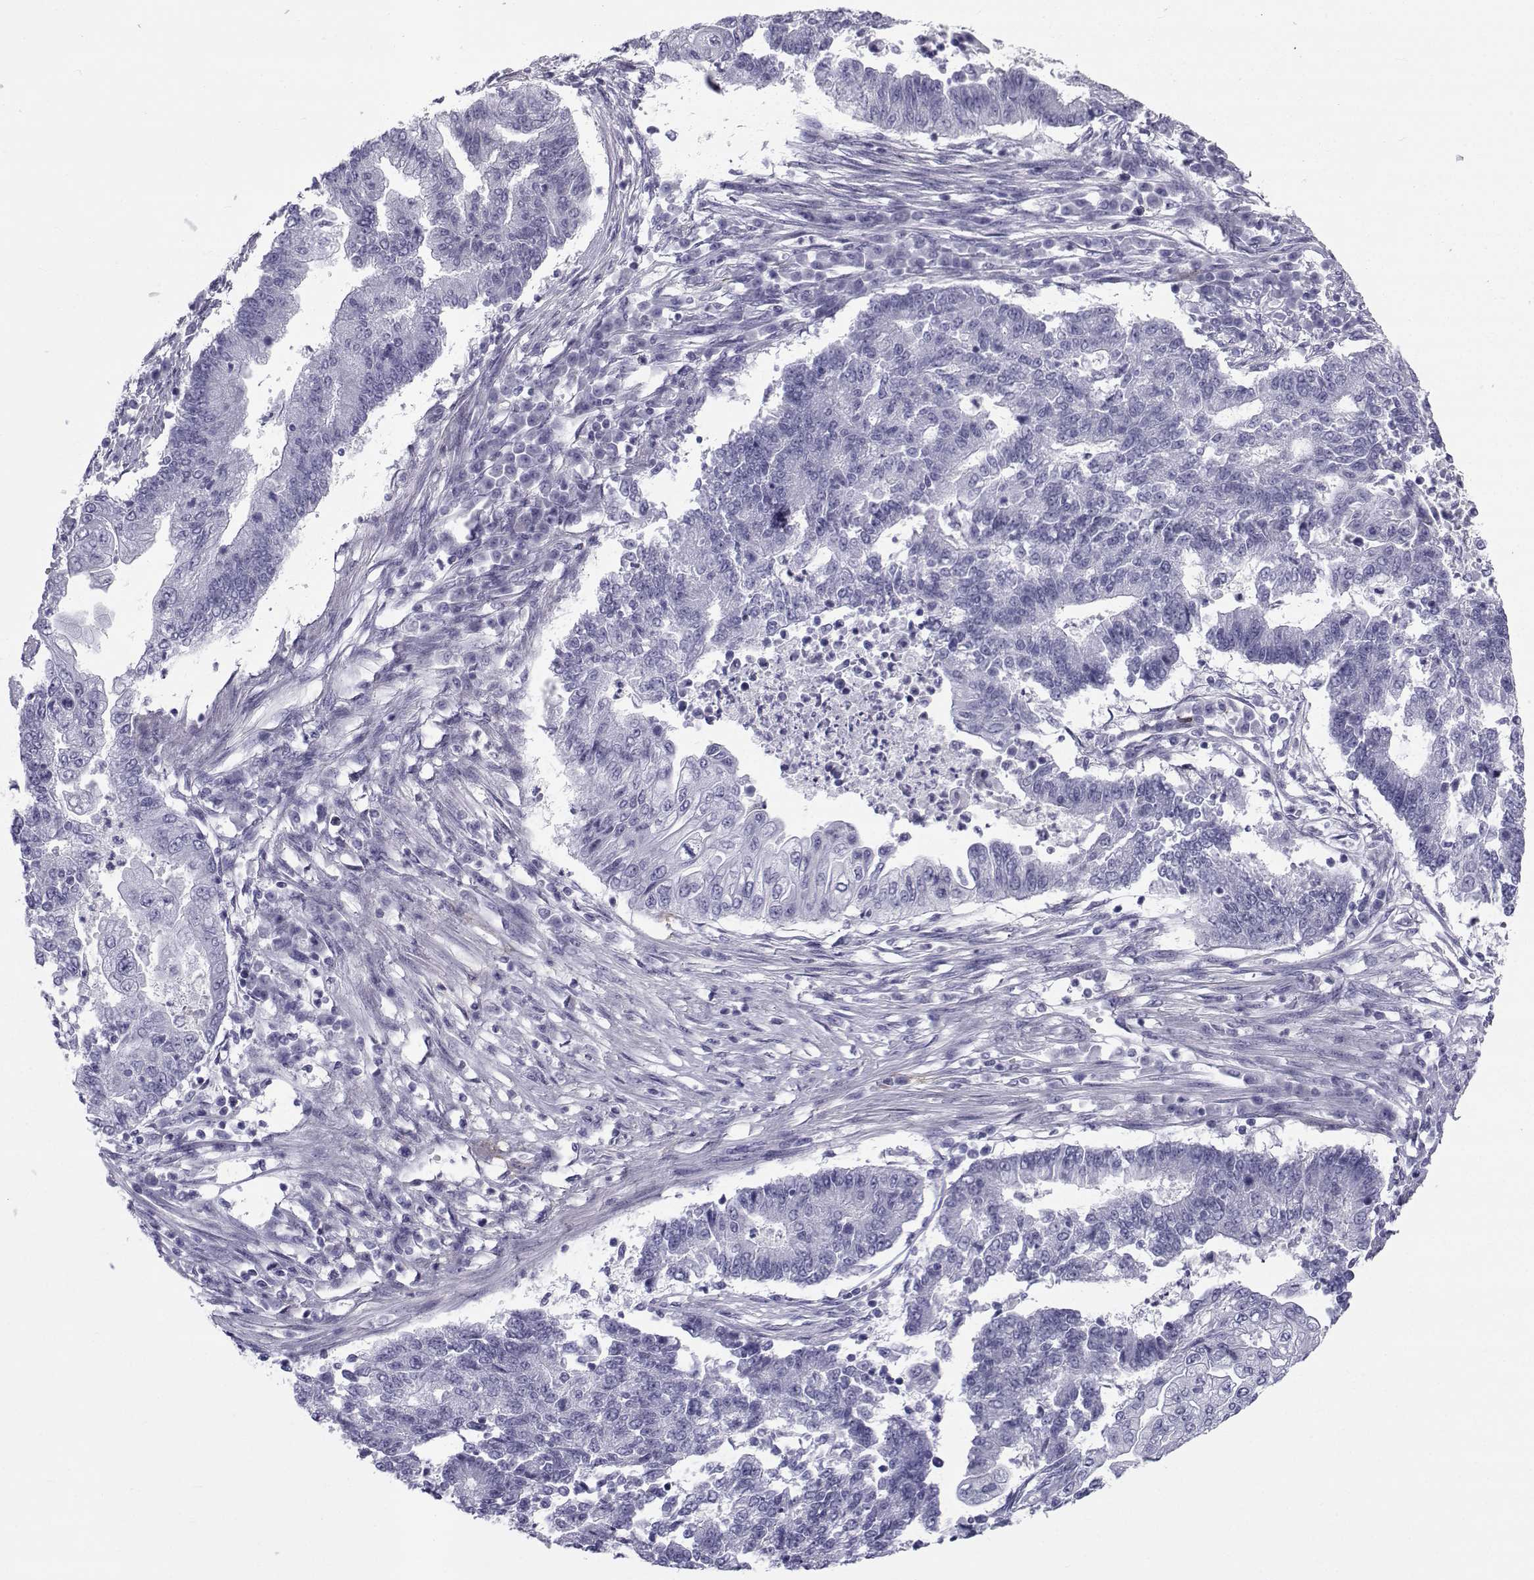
{"staining": {"intensity": "negative", "quantity": "none", "location": "none"}, "tissue": "endometrial cancer", "cell_type": "Tumor cells", "image_type": "cancer", "snomed": [{"axis": "morphology", "description": "Adenocarcinoma, NOS"}, {"axis": "topography", "description": "Uterus"}, {"axis": "topography", "description": "Endometrium"}], "caption": "Immunohistochemistry of adenocarcinoma (endometrial) displays no staining in tumor cells.", "gene": "SPANXD", "patient": {"sex": "female", "age": 54}}